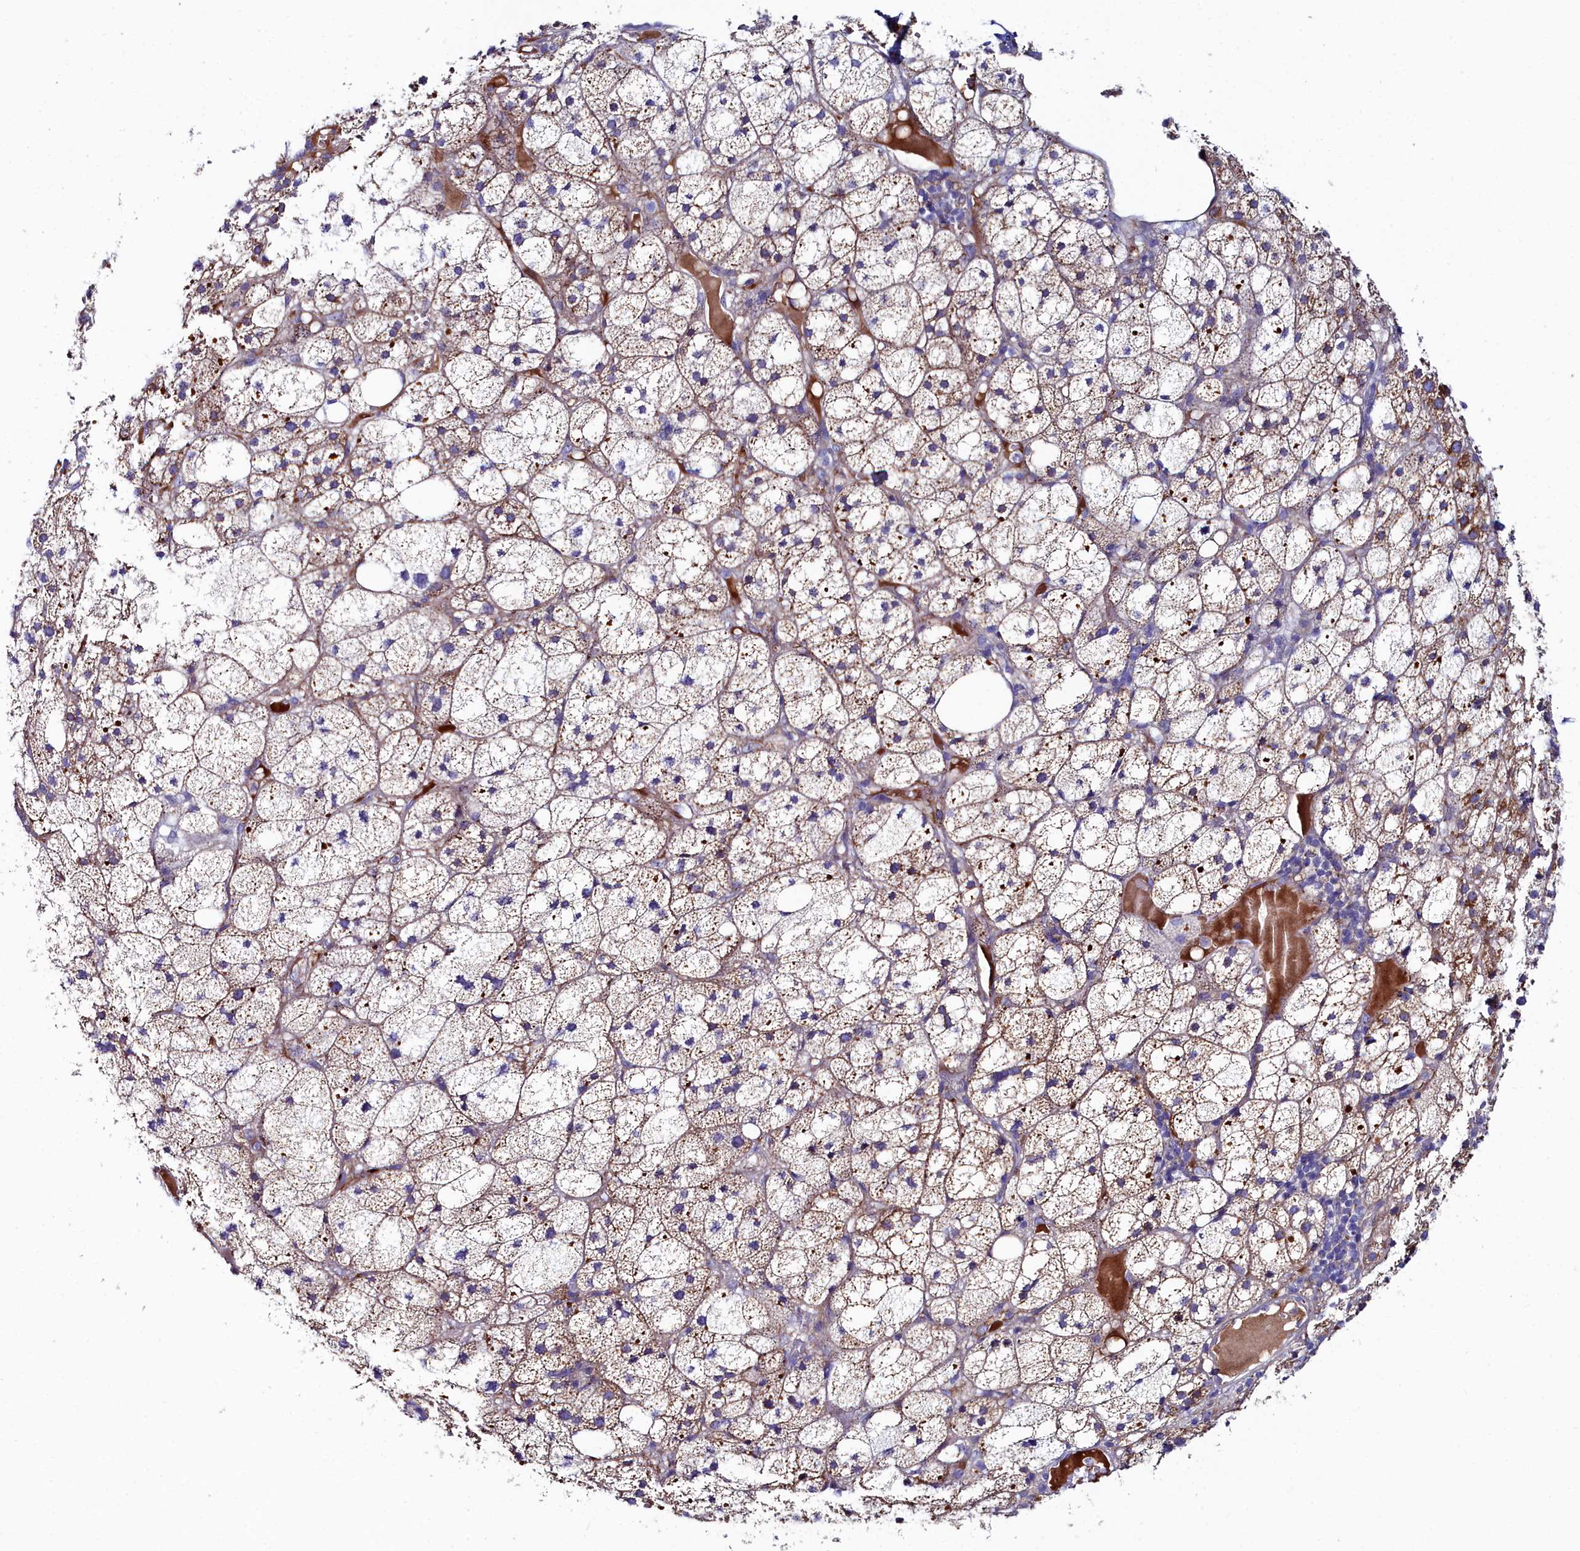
{"staining": {"intensity": "weak", "quantity": ">75%", "location": "cytoplasmic/membranous"}, "tissue": "adrenal gland", "cell_type": "Glandular cells", "image_type": "normal", "snomed": [{"axis": "morphology", "description": "Normal tissue, NOS"}, {"axis": "topography", "description": "Adrenal gland"}], "caption": "Immunohistochemical staining of normal human adrenal gland demonstrates low levels of weak cytoplasmic/membranous expression in approximately >75% of glandular cells.", "gene": "SLC49A3", "patient": {"sex": "female", "age": 61}}